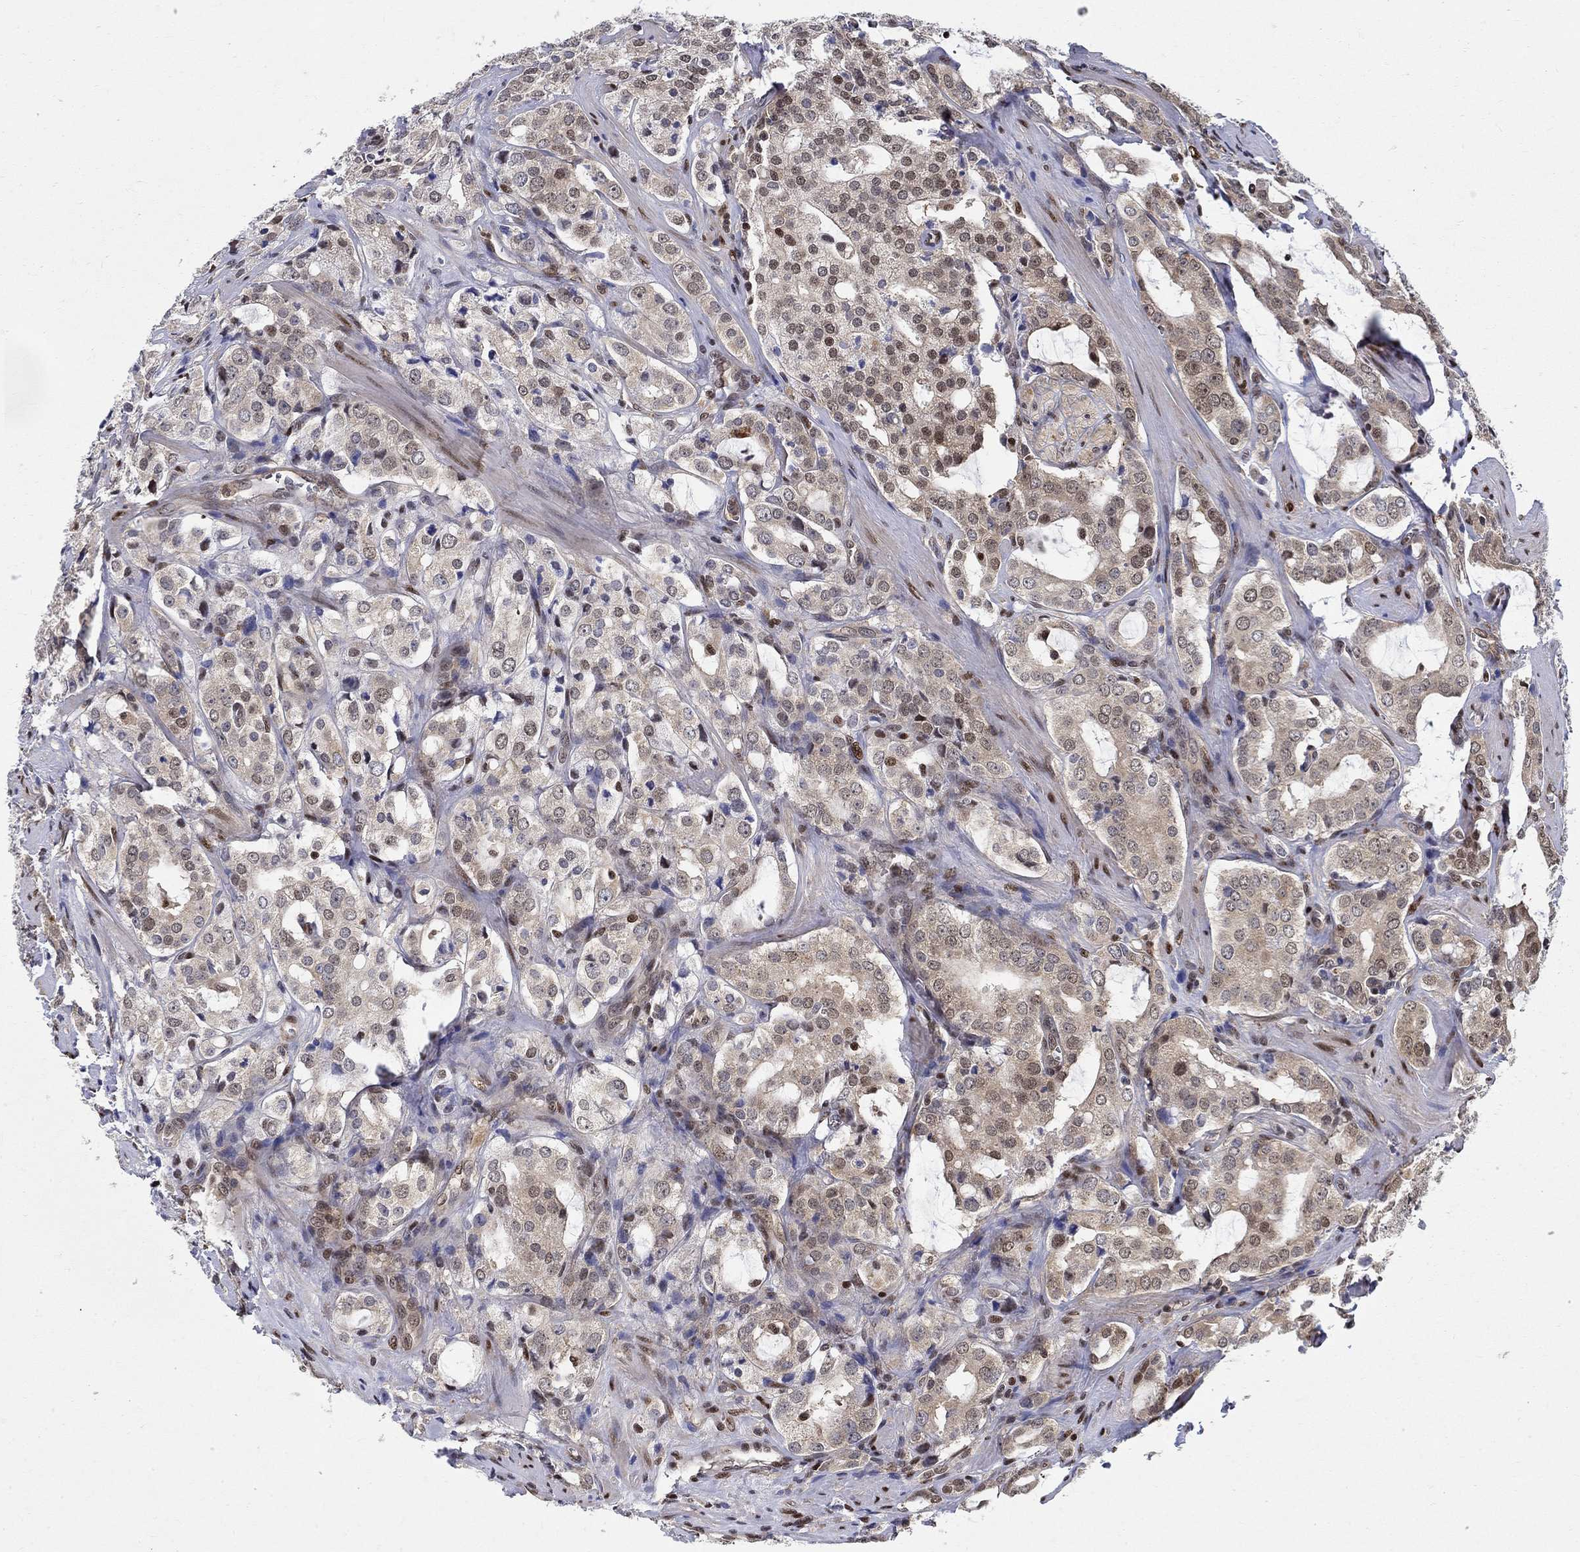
{"staining": {"intensity": "strong", "quantity": "<25%", "location": "nuclear"}, "tissue": "prostate cancer", "cell_type": "Tumor cells", "image_type": "cancer", "snomed": [{"axis": "morphology", "description": "Adenocarcinoma, NOS"}, {"axis": "topography", "description": "Prostate"}], "caption": "Protein expression analysis of human adenocarcinoma (prostate) reveals strong nuclear expression in approximately <25% of tumor cells. (brown staining indicates protein expression, while blue staining denotes nuclei).", "gene": "ZNF594", "patient": {"sex": "male", "age": 66}}